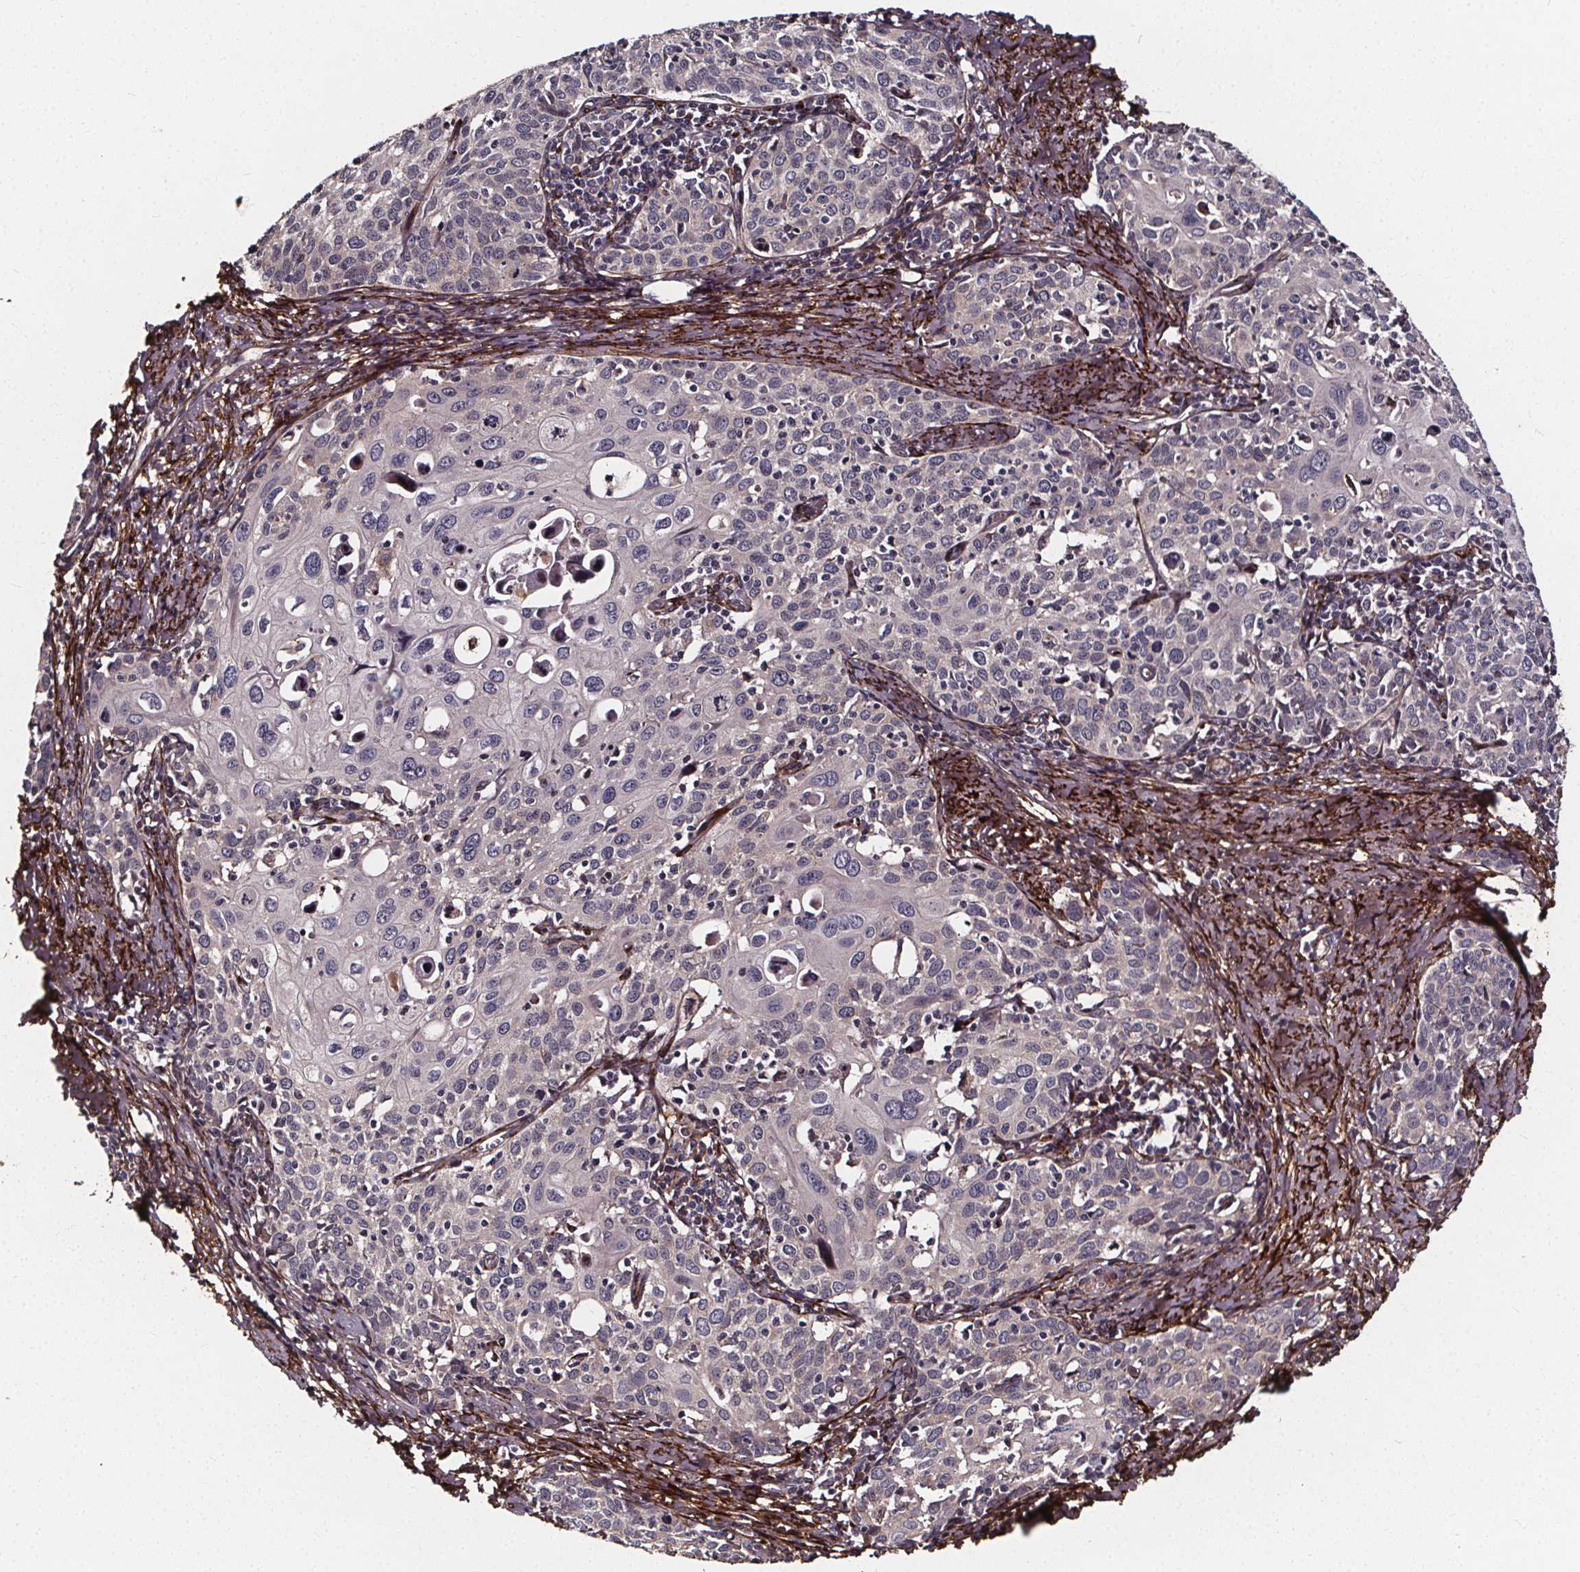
{"staining": {"intensity": "negative", "quantity": "none", "location": "none"}, "tissue": "cervical cancer", "cell_type": "Tumor cells", "image_type": "cancer", "snomed": [{"axis": "morphology", "description": "Squamous cell carcinoma, NOS"}, {"axis": "topography", "description": "Cervix"}], "caption": "This is an IHC micrograph of human squamous cell carcinoma (cervical). There is no expression in tumor cells.", "gene": "AEBP1", "patient": {"sex": "female", "age": 62}}